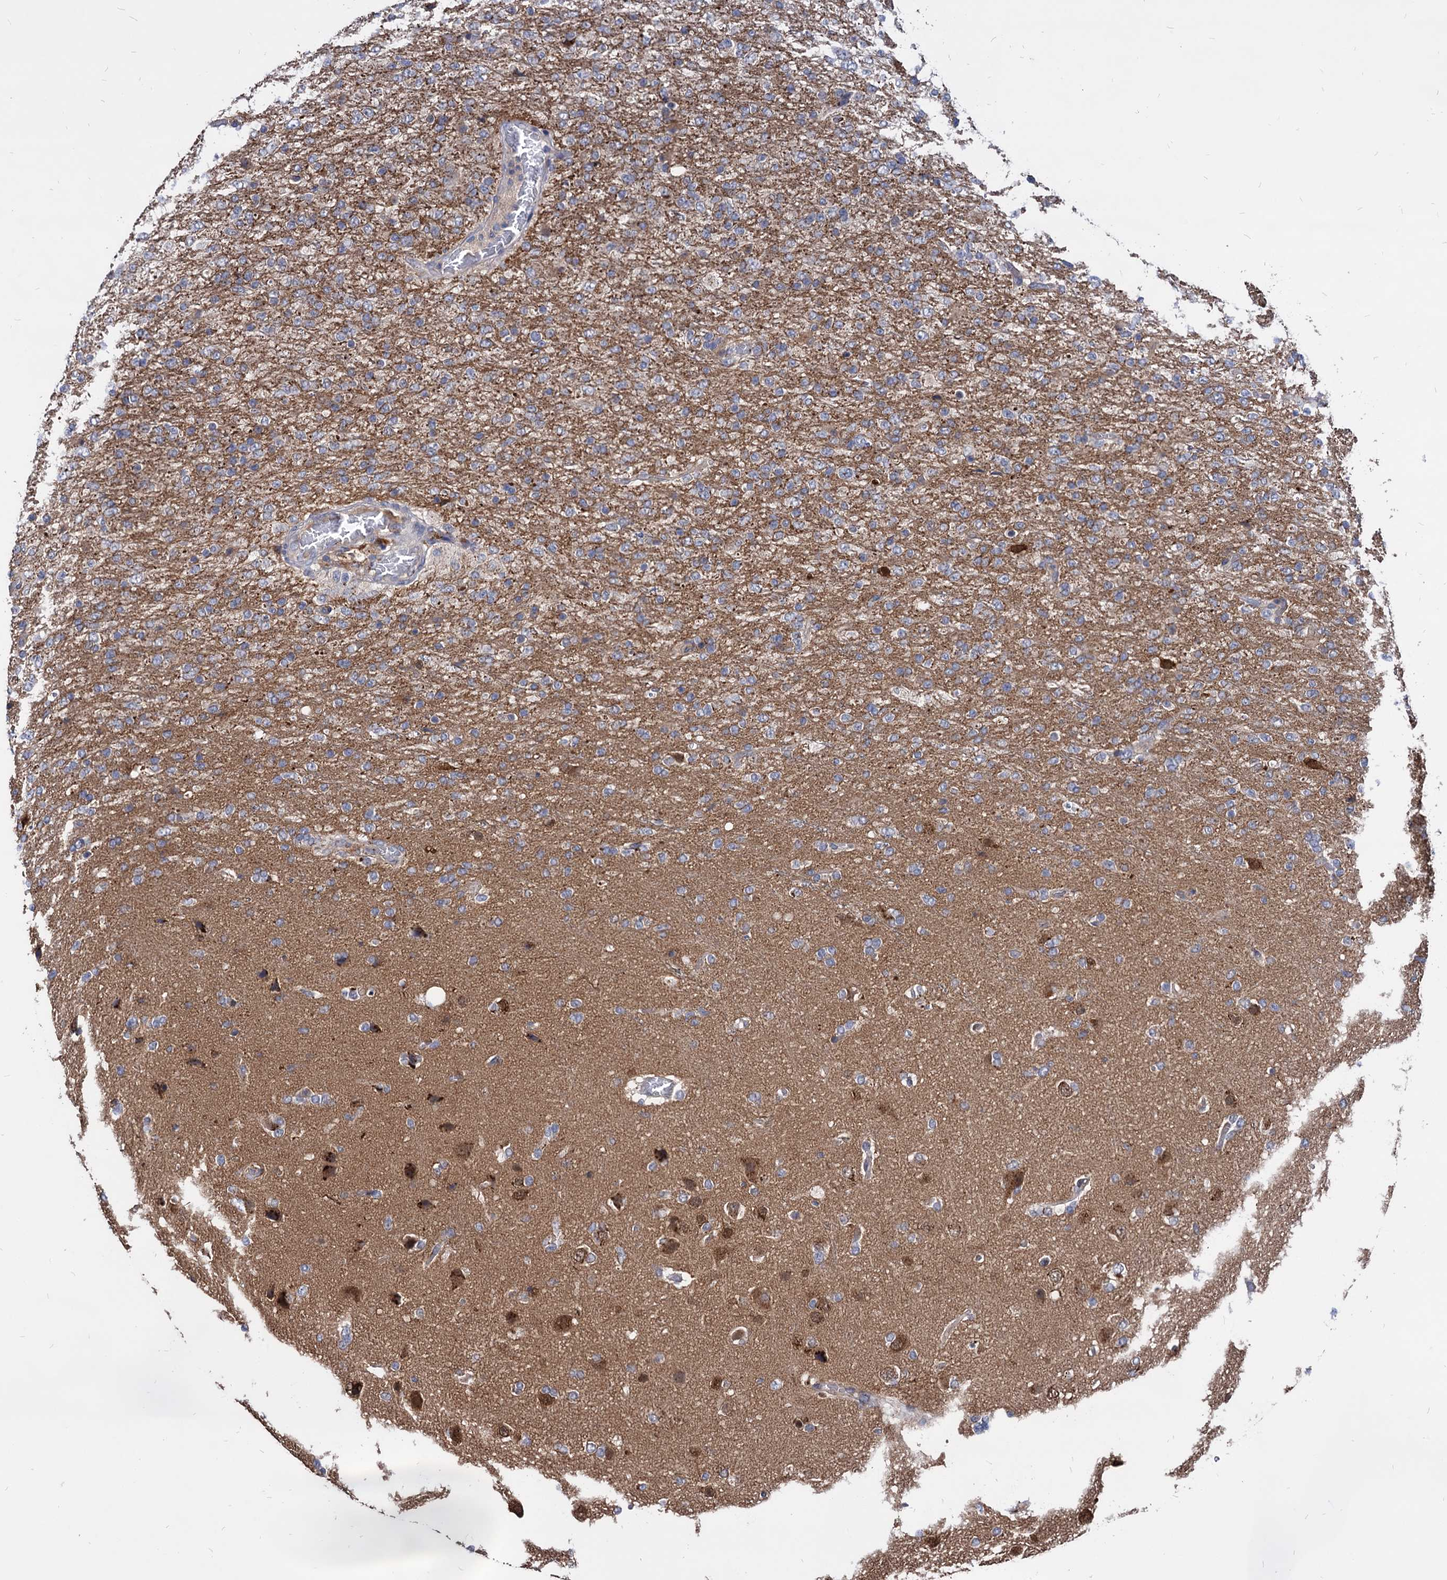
{"staining": {"intensity": "weak", "quantity": "<25%", "location": "cytoplasmic/membranous"}, "tissue": "glioma", "cell_type": "Tumor cells", "image_type": "cancer", "snomed": [{"axis": "morphology", "description": "Glioma, malignant, High grade"}, {"axis": "topography", "description": "Brain"}], "caption": "IHC histopathology image of human glioma stained for a protein (brown), which demonstrates no expression in tumor cells.", "gene": "ESD", "patient": {"sex": "female", "age": 74}}